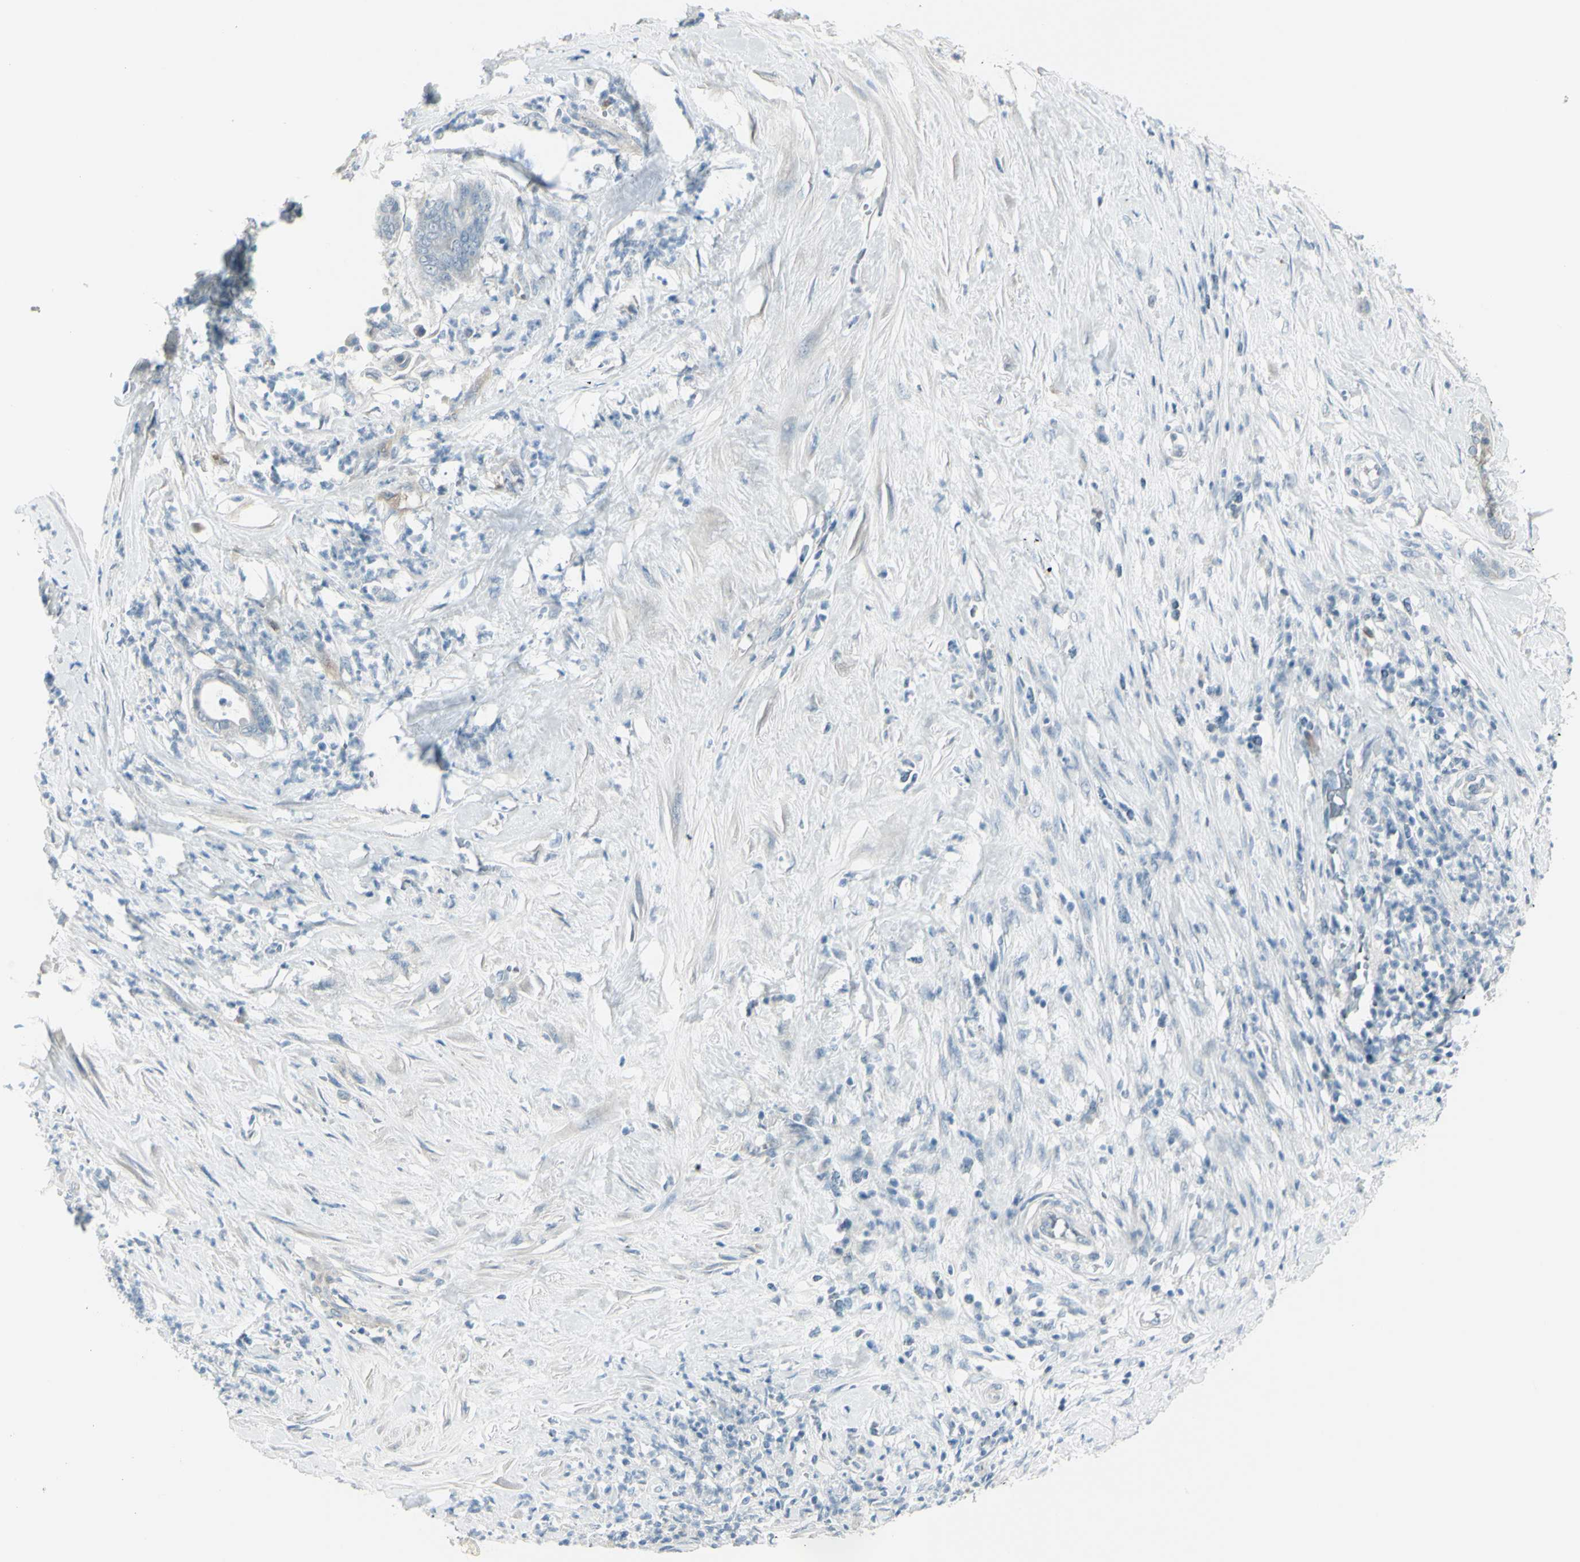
{"staining": {"intensity": "negative", "quantity": "none", "location": "none"}, "tissue": "pancreatic cancer", "cell_type": "Tumor cells", "image_type": "cancer", "snomed": [{"axis": "morphology", "description": "Adenocarcinoma, NOS"}, {"axis": "topography", "description": "Pancreas"}], "caption": "IHC histopathology image of neoplastic tissue: human pancreatic adenocarcinoma stained with DAB (3,3'-diaminobenzidine) displays no significant protein positivity in tumor cells.", "gene": "GPR34", "patient": {"sex": "male", "age": 41}}